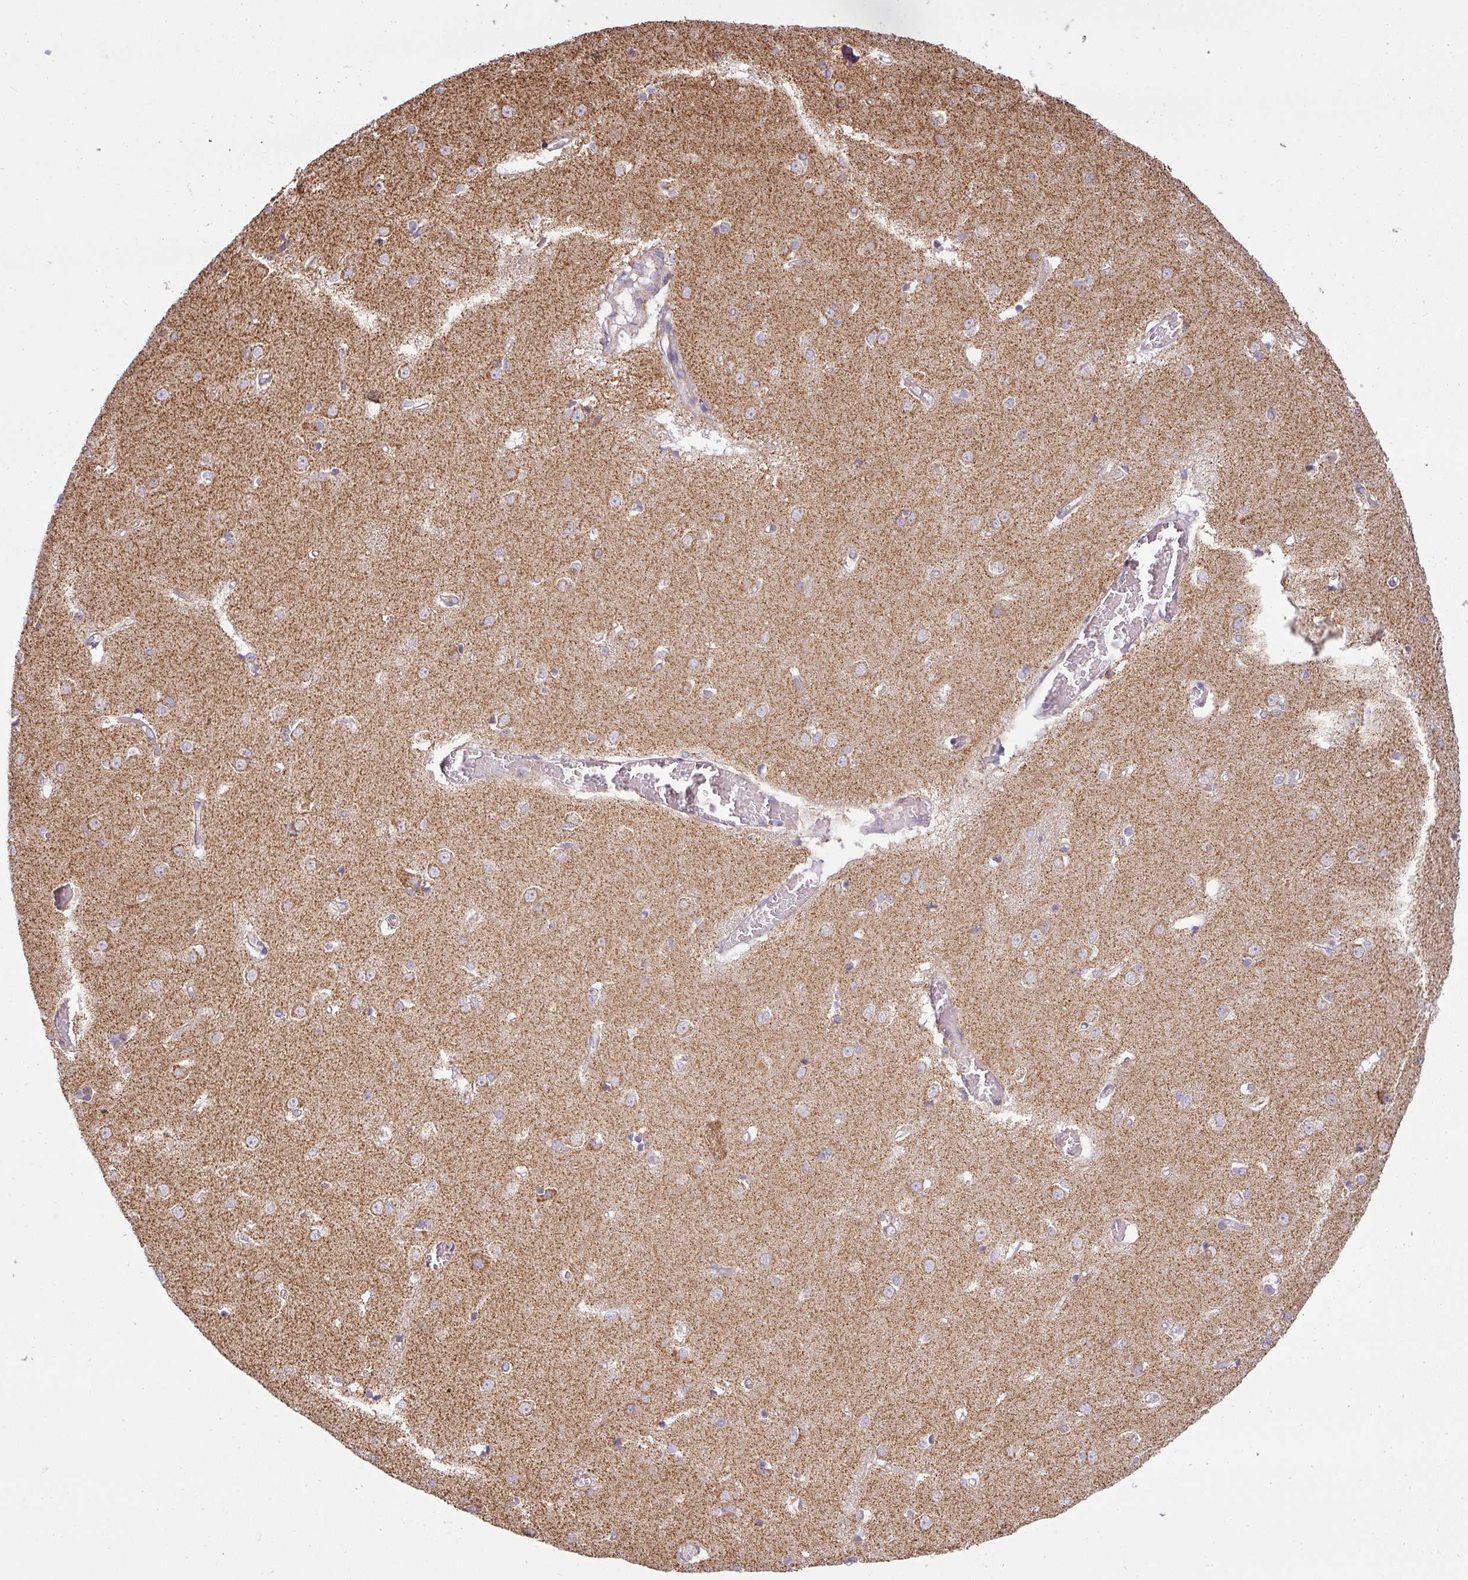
{"staining": {"intensity": "weak", "quantity": "<25%", "location": "cytoplasmic/membranous"}, "tissue": "caudate", "cell_type": "Glial cells", "image_type": "normal", "snomed": [{"axis": "morphology", "description": "Normal tissue, NOS"}, {"axis": "topography", "description": "Lateral ventricle wall"}], "caption": "This photomicrograph is of benign caudate stained with IHC to label a protein in brown with the nuclei are counter-stained blue. There is no expression in glial cells. Nuclei are stained in blue.", "gene": "ZNF211", "patient": {"sex": "male", "age": 37}}